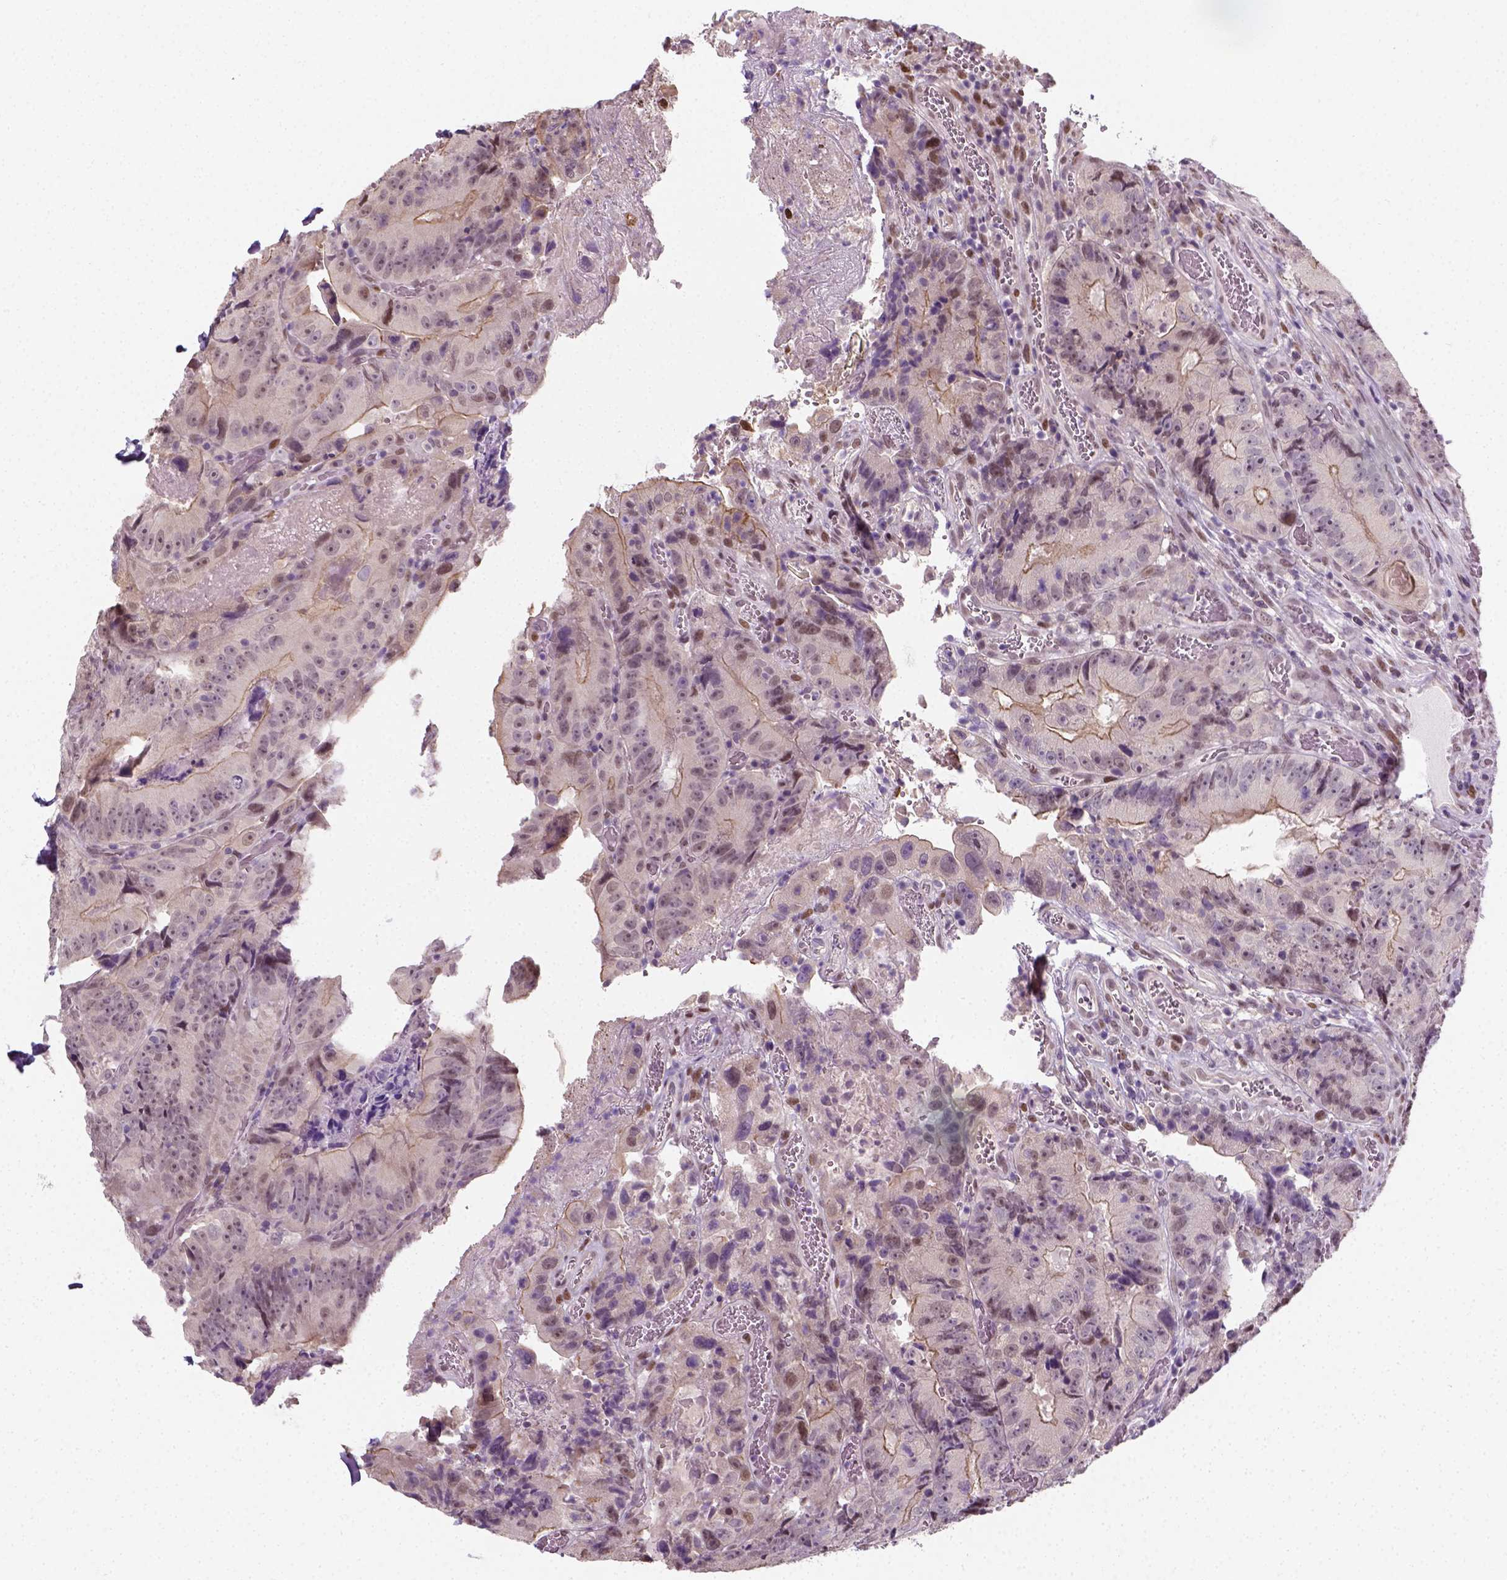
{"staining": {"intensity": "weak", "quantity": "<25%", "location": "nuclear"}, "tissue": "colorectal cancer", "cell_type": "Tumor cells", "image_type": "cancer", "snomed": [{"axis": "morphology", "description": "Adenocarcinoma, NOS"}, {"axis": "topography", "description": "Colon"}], "caption": "DAB immunohistochemical staining of colorectal cancer reveals no significant staining in tumor cells.", "gene": "C1orf112", "patient": {"sex": "female", "age": 86}}